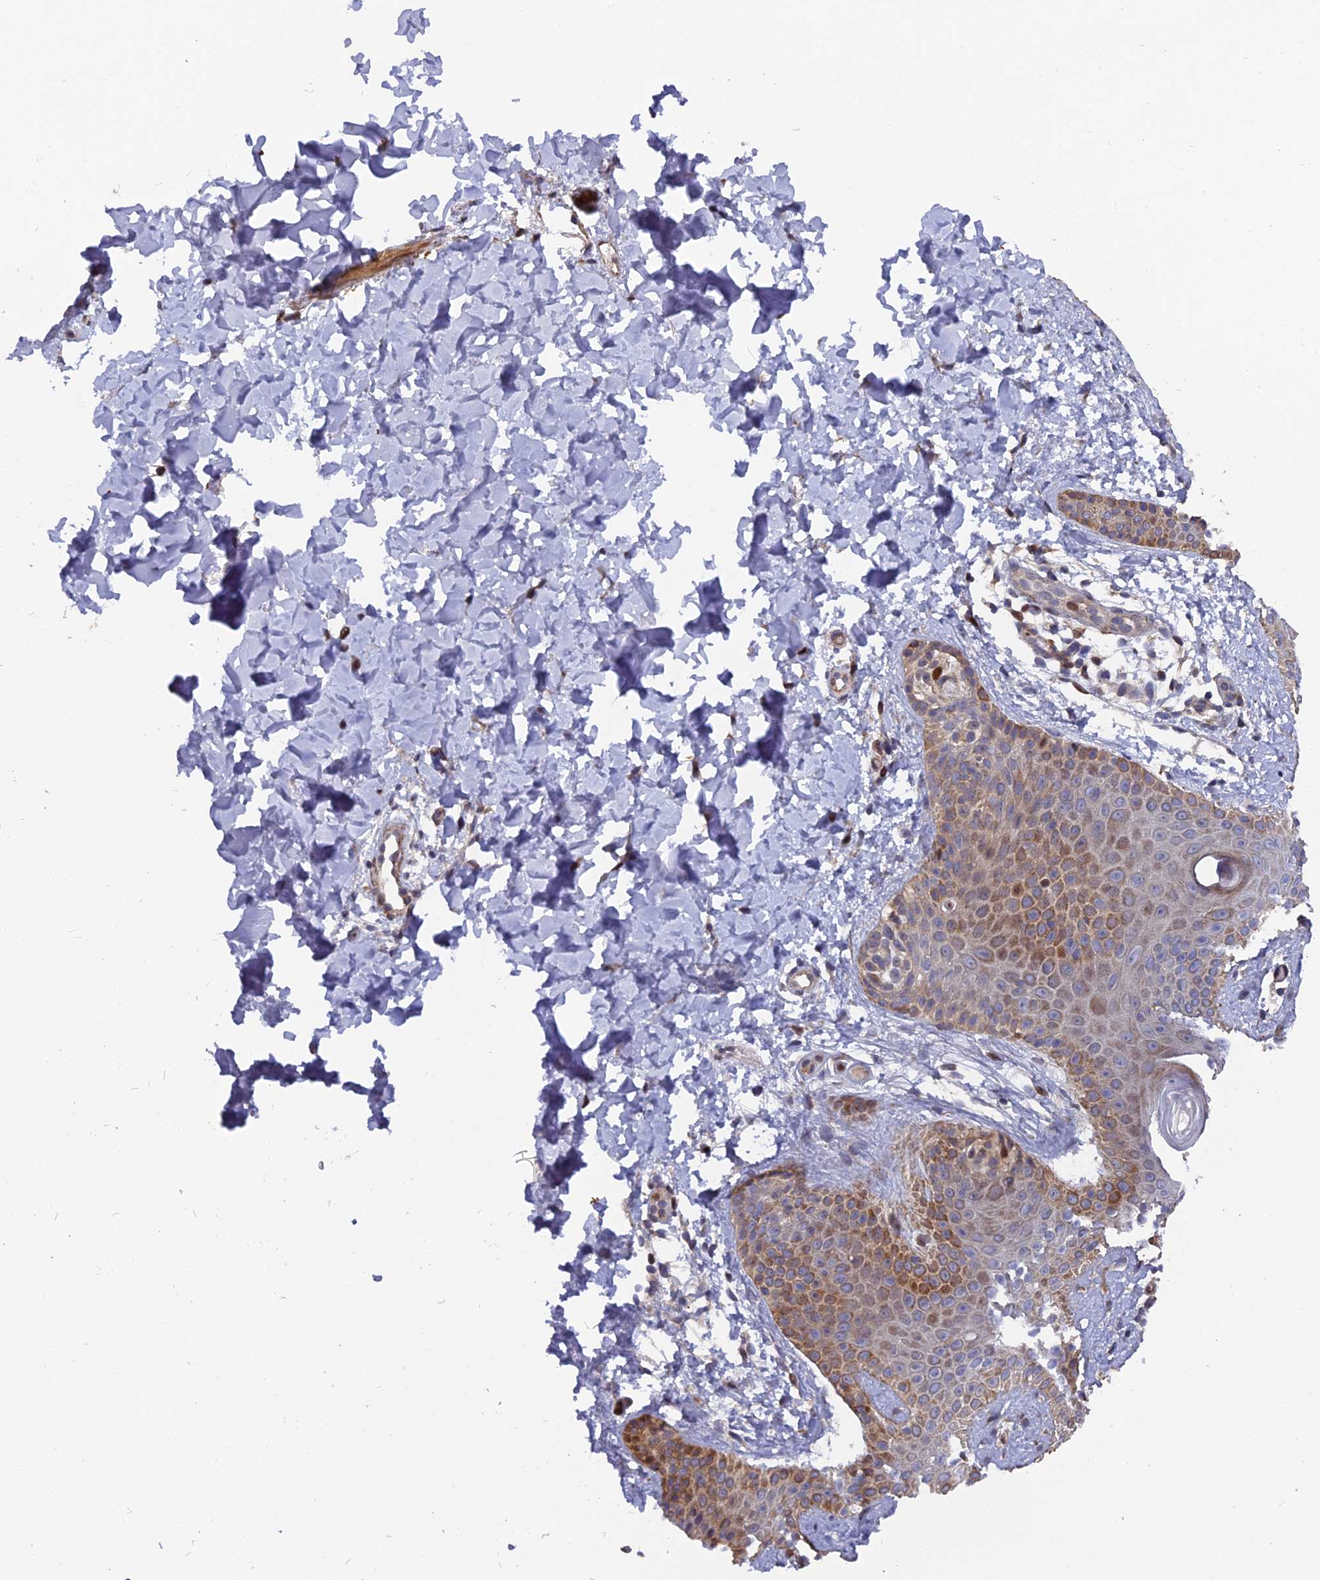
{"staining": {"intensity": "moderate", "quantity": ">75%", "location": "cytoplasmic/membranous"}, "tissue": "skin", "cell_type": "Fibroblasts", "image_type": "normal", "snomed": [{"axis": "morphology", "description": "Normal tissue, NOS"}, {"axis": "topography", "description": "Skin"}], "caption": "Immunohistochemical staining of benign human skin reveals >75% levels of moderate cytoplasmic/membranous protein expression in about >75% of fibroblasts.", "gene": "RAB28", "patient": {"sex": "male", "age": 36}}